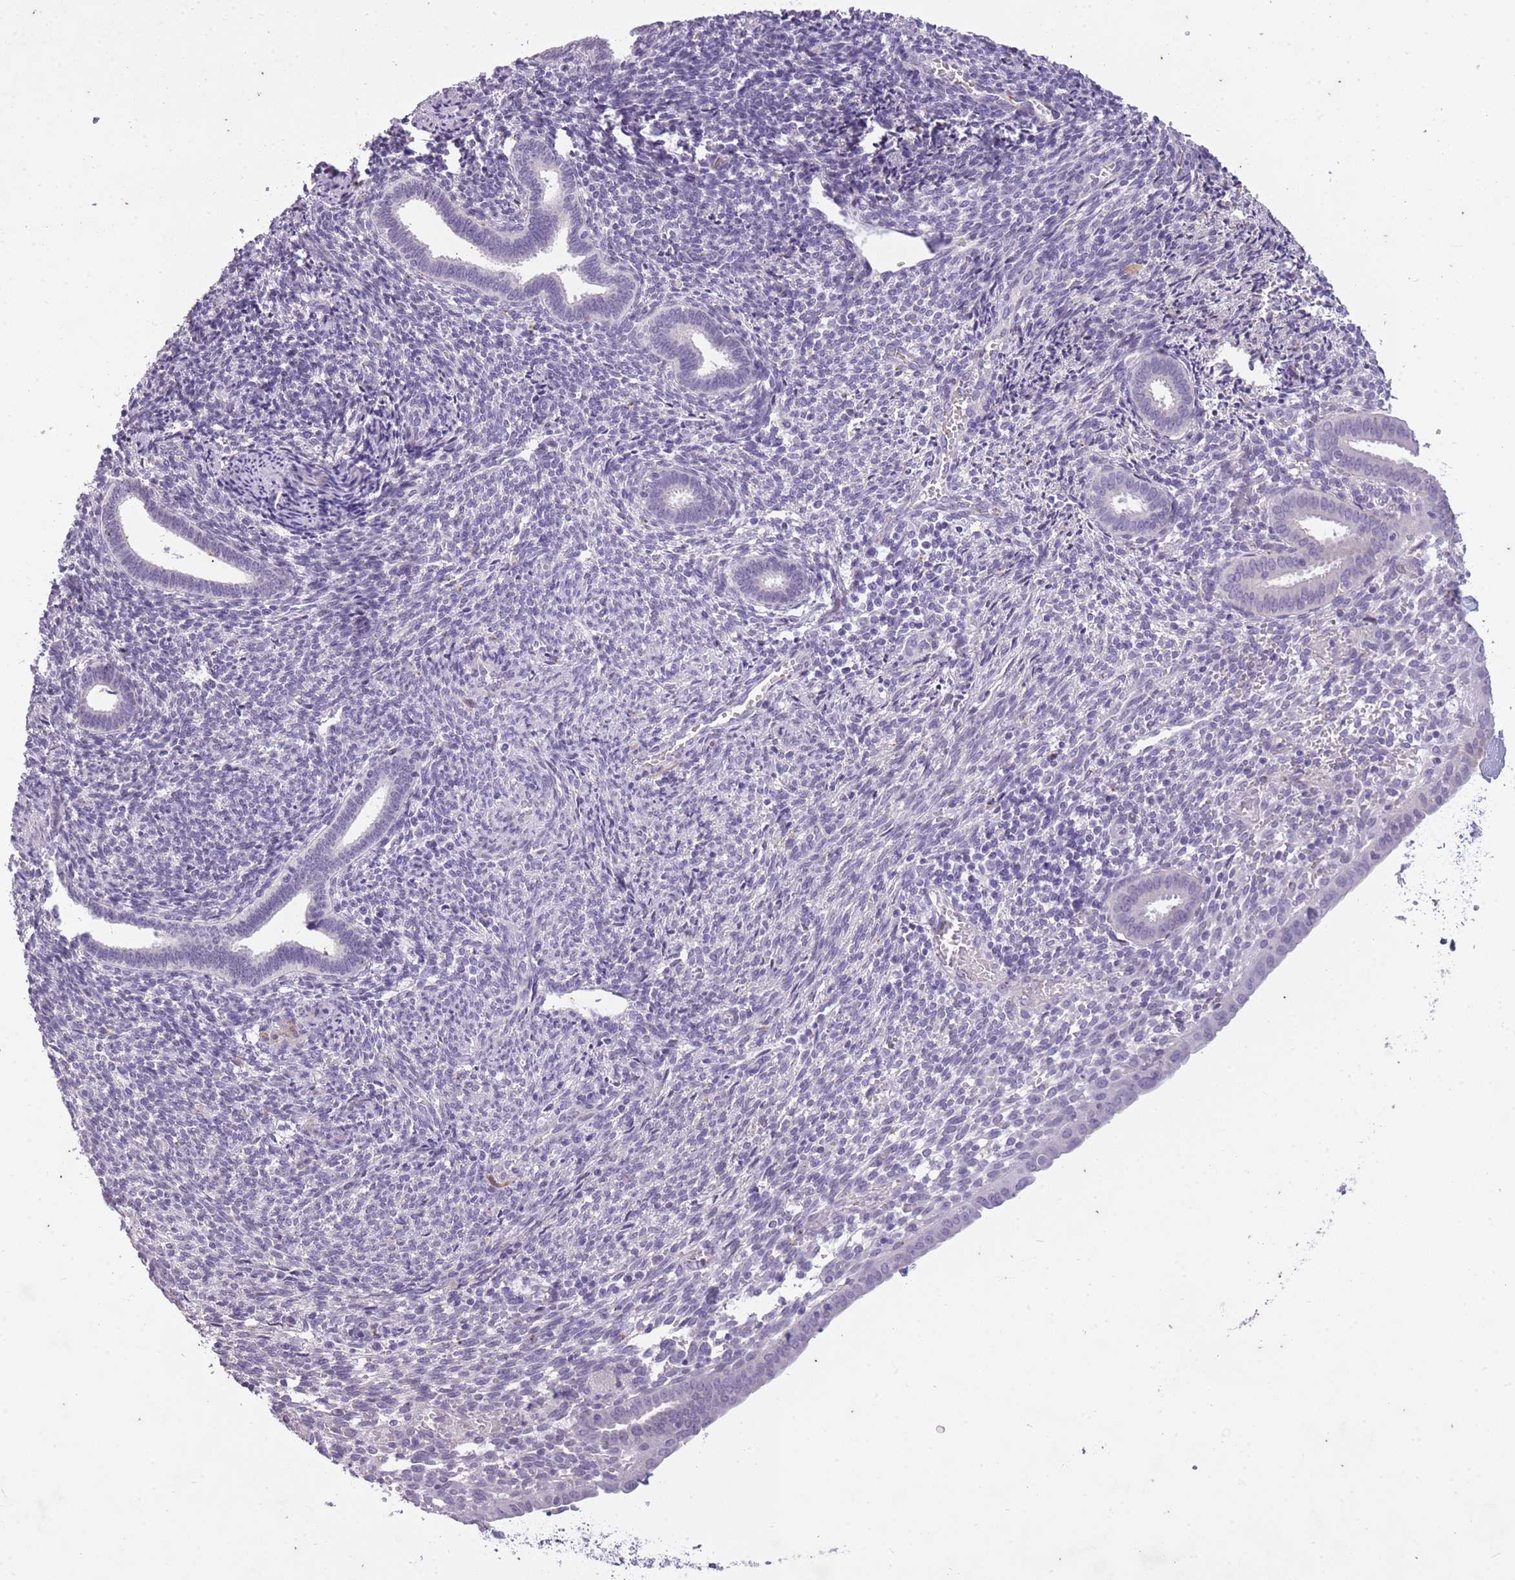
{"staining": {"intensity": "negative", "quantity": "none", "location": "none"}, "tissue": "endometrium", "cell_type": "Cells in endometrial stroma", "image_type": "normal", "snomed": [{"axis": "morphology", "description": "Normal tissue, NOS"}, {"axis": "topography", "description": "Endometrium"}], "caption": "A high-resolution micrograph shows immunohistochemistry (IHC) staining of benign endometrium, which demonstrates no significant staining in cells in endometrial stroma. The staining was performed using DAB (3,3'-diaminobenzidine) to visualize the protein expression in brown, while the nuclei were stained in blue with hematoxylin (Magnification: 20x).", "gene": "CNTNAP3B", "patient": {"sex": "female", "age": 32}}